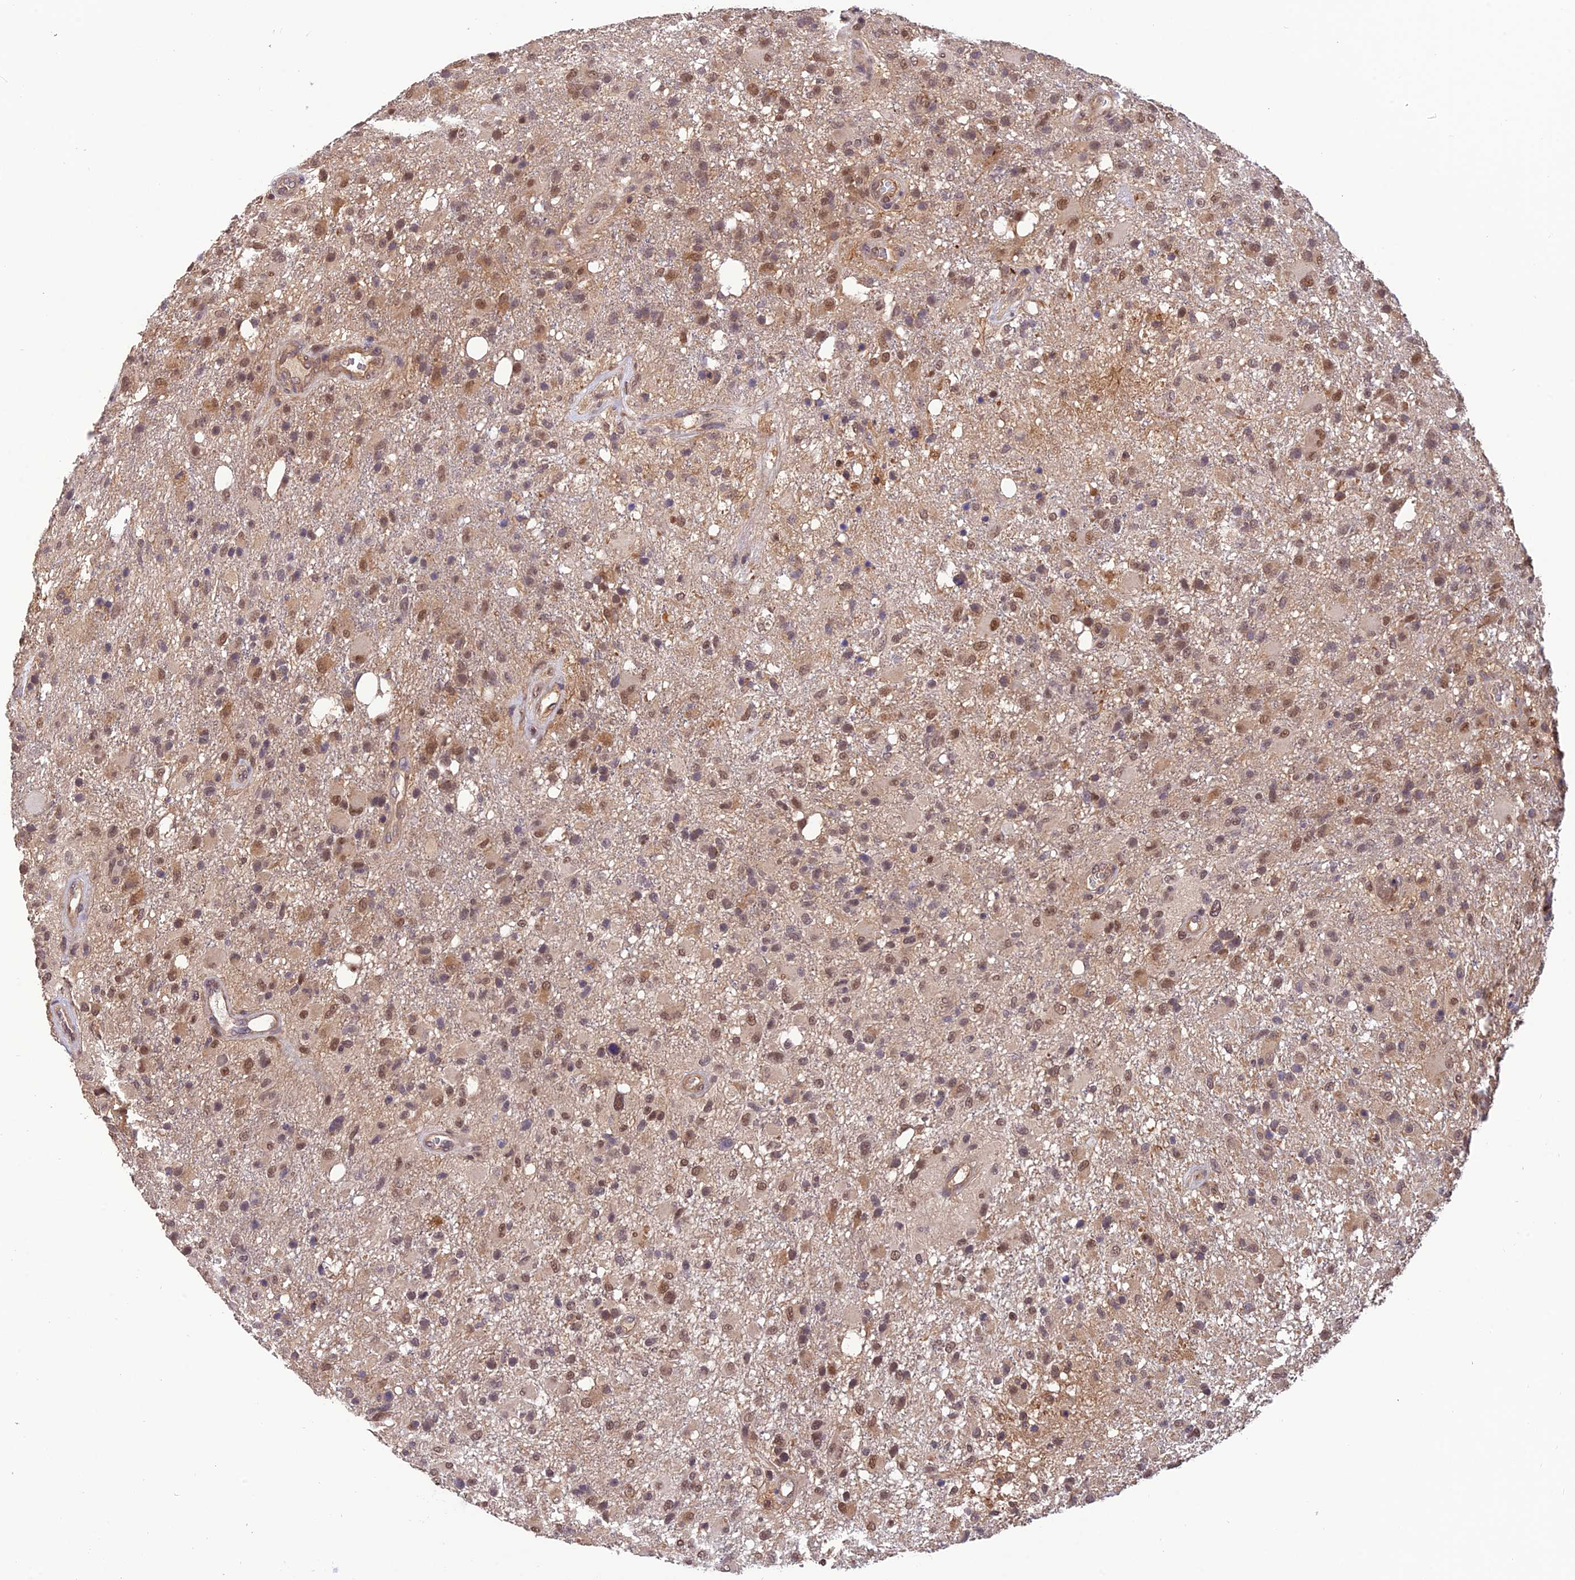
{"staining": {"intensity": "moderate", "quantity": ">75%", "location": "cytoplasmic/membranous,nuclear"}, "tissue": "glioma", "cell_type": "Tumor cells", "image_type": "cancer", "snomed": [{"axis": "morphology", "description": "Glioma, malignant, High grade"}, {"axis": "topography", "description": "Brain"}], "caption": "IHC photomicrograph of malignant high-grade glioma stained for a protein (brown), which displays medium levels of moderate cytoplasmic/membranous and nuclear positivity in about >75% of tumor cells.", "gene": "PSMB3", "patient": {"sex": "female", "age": 74}}